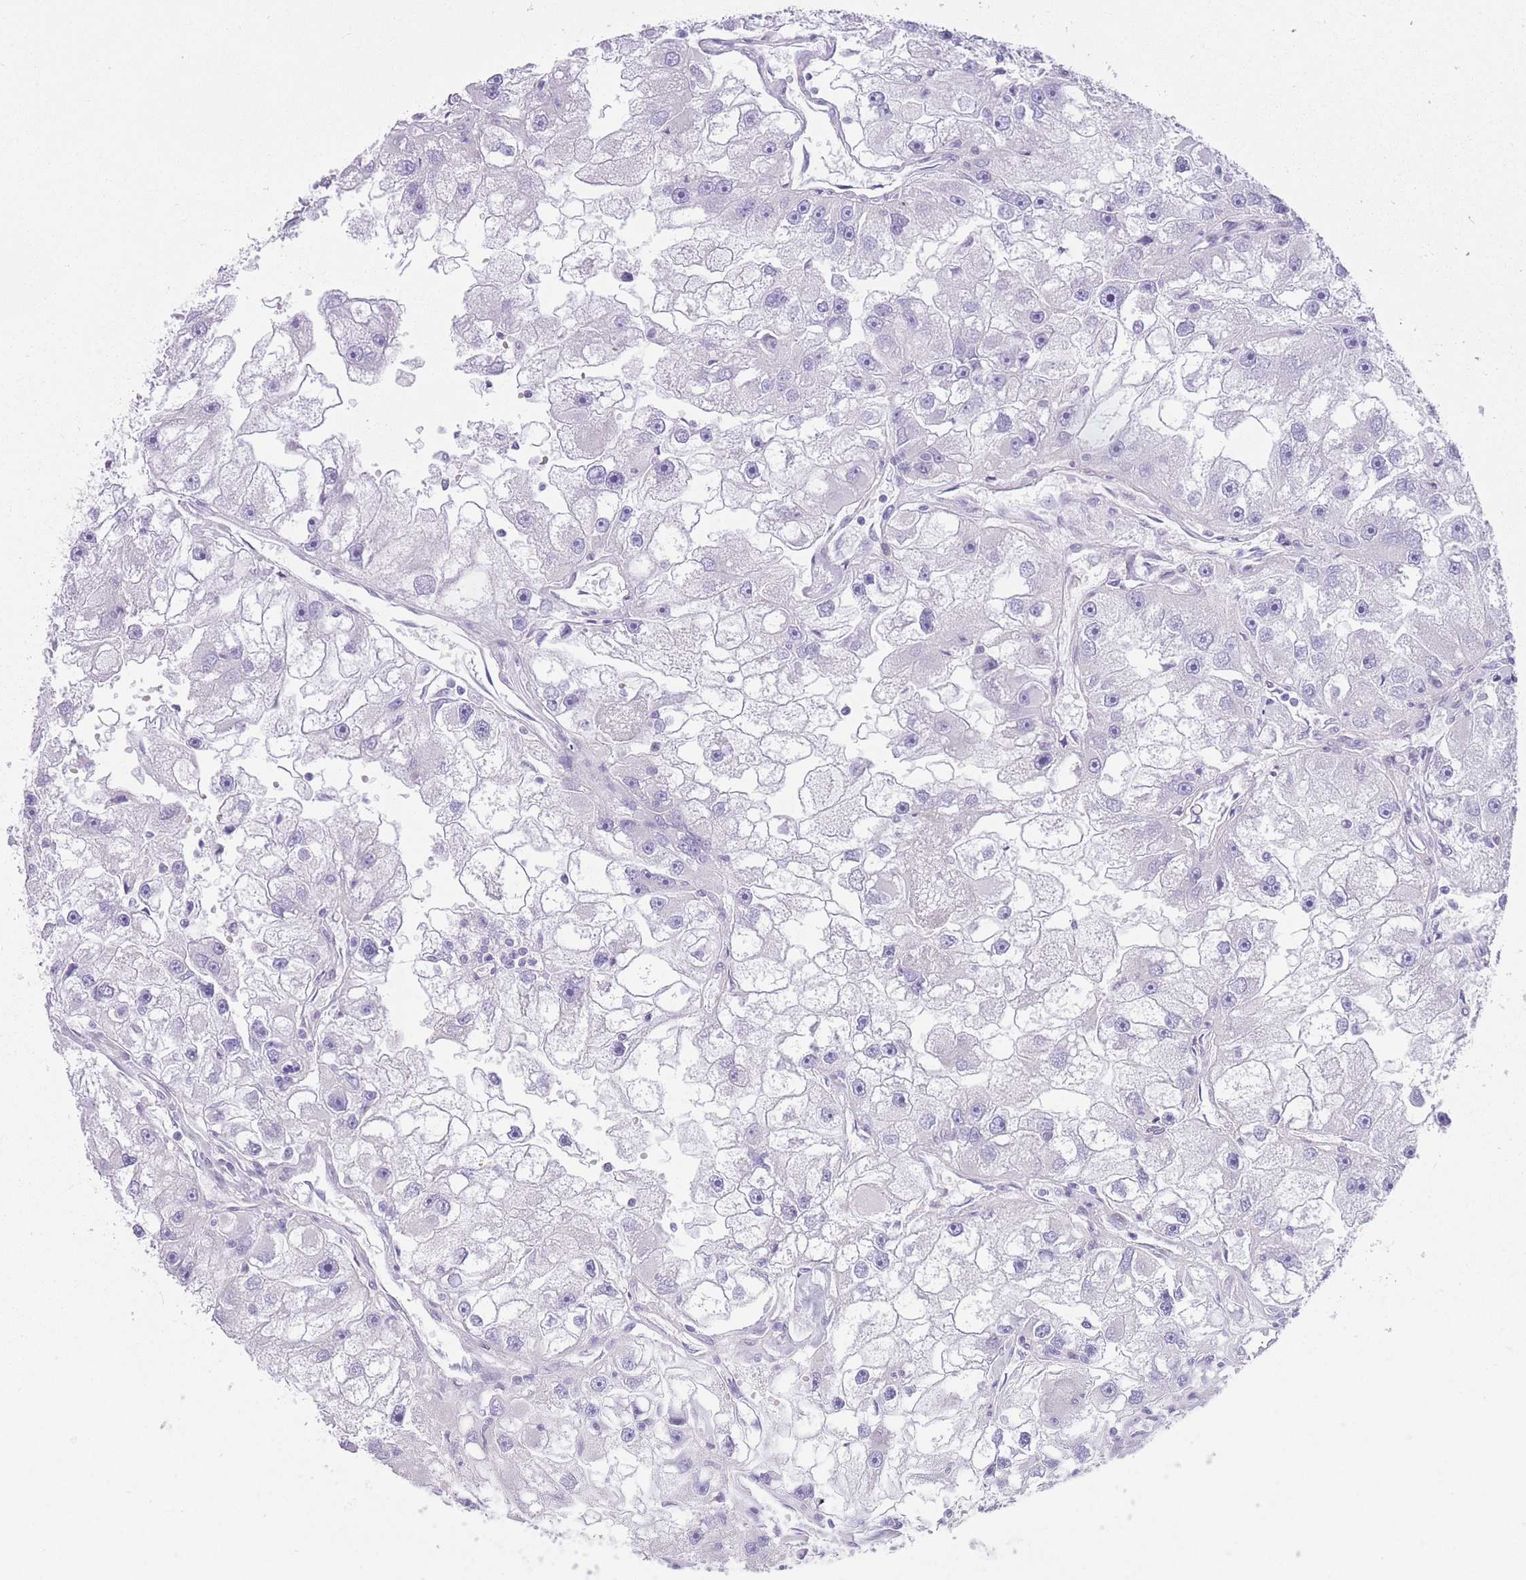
{"staining": {"intensity": "negative", "quantity": "none", "location": "none"}, "tissue": "renal cancer", "cell_type": "Tumor cells", "image_type": "cancer", "snomed": [{"axis": "morphology", "description": "Adenocarcinoma, NOS"}, {"axis": "topography", "description": "Kidney"}], "caption": "Immunohistochemistry (IHC) image of neoplastic tissue: renal cancer (adenocarcinoma) stained with DAB demonstrates no significant protein expression in tumor cells. (DAB (3,3'-diaminobenzidine) IHC with hematoxylin counter stain).", "gene": "OR11H12", "patient": {"sex": "male", "age": 63}}